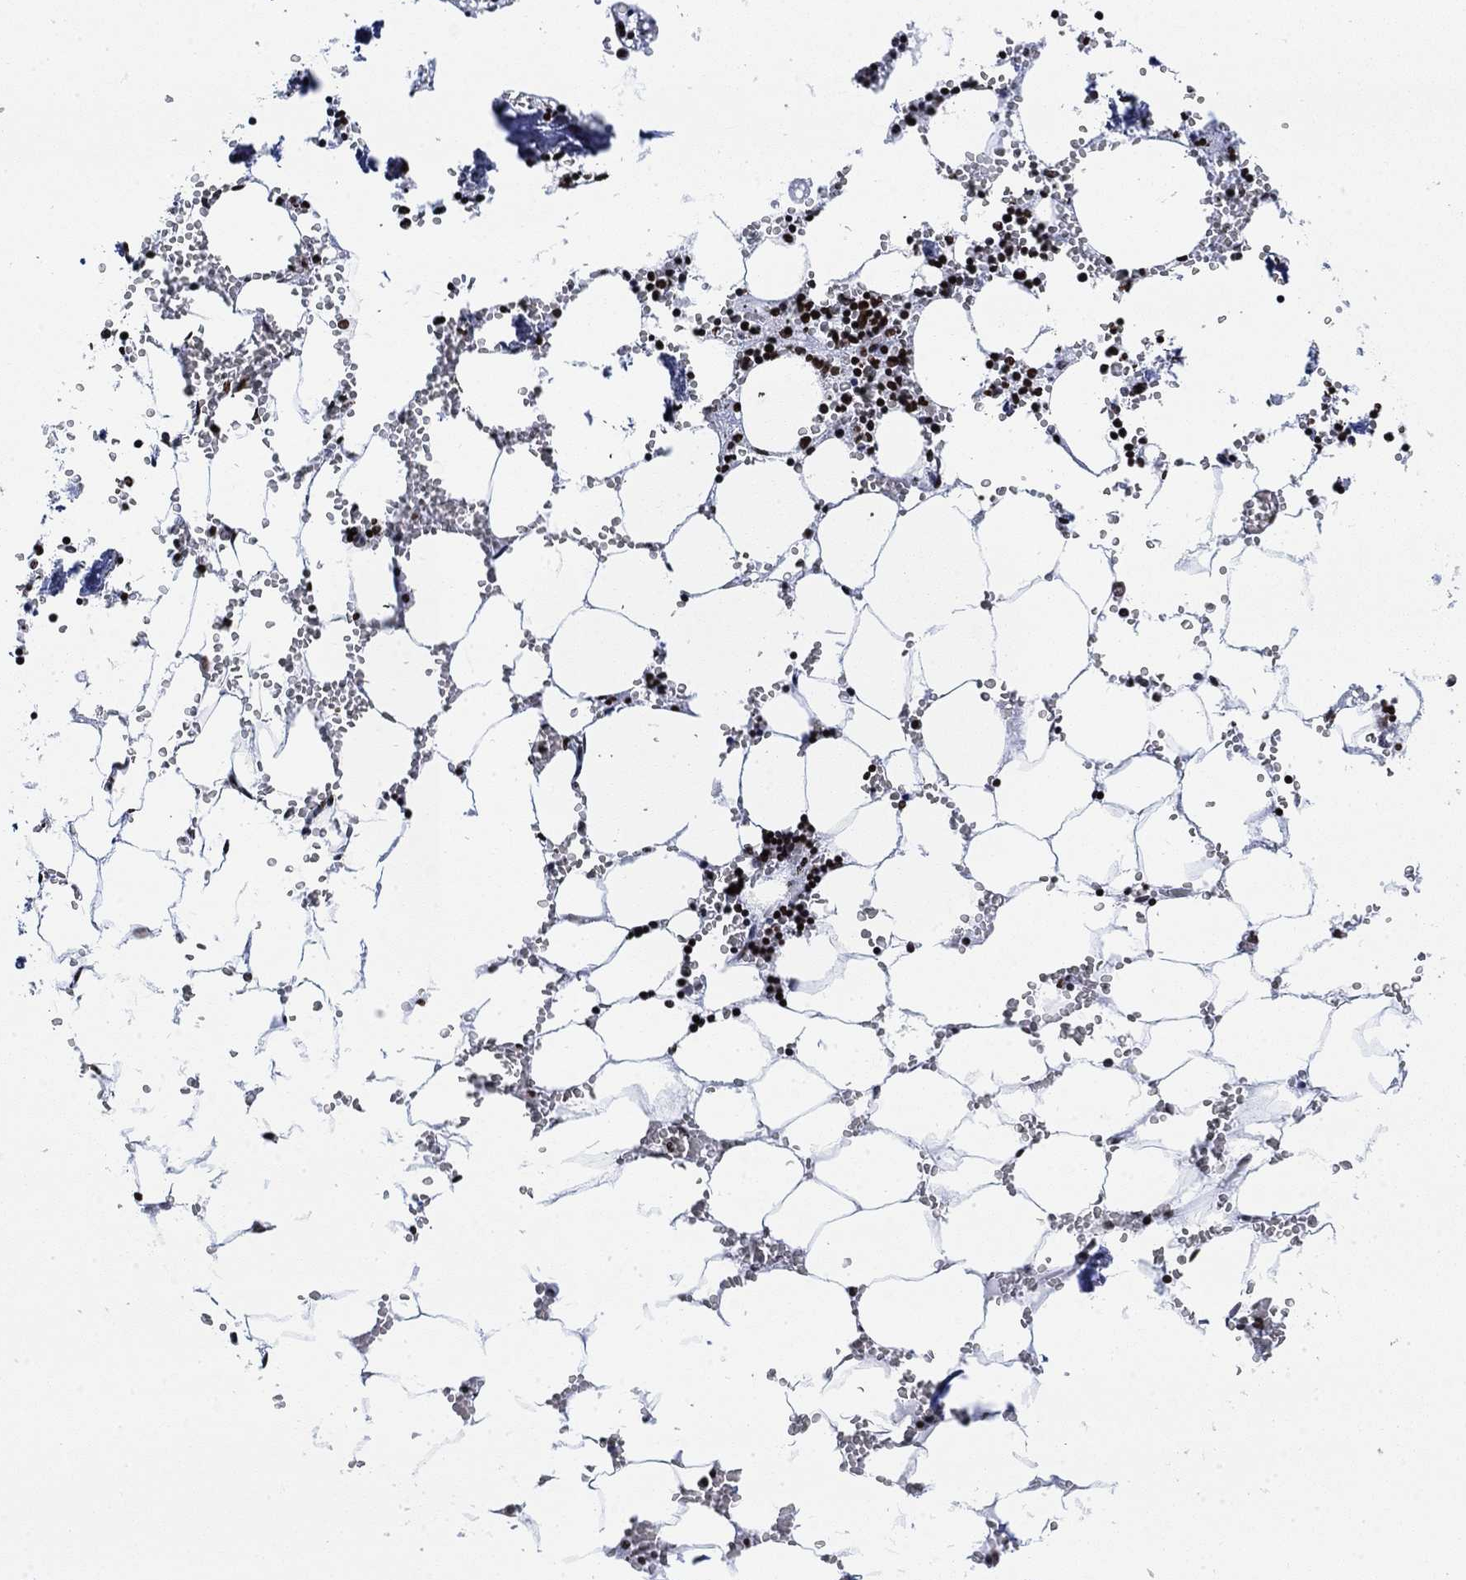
{"staining": {"intensity": "strong", "quantity": ">75%", "location": "nuclear"}, "tissue": "bone marrow", "cell_type": "Hematopoietic cells", "image_type": "normal", "snomed": [{"axis": "morphology", "description": "Normal tissue, NOS"}, {"axis": "topography", "description": "Bone marrow"}], "caption": "Immunohistochemistry of unremarkable human bone marrow reveals high levels of strong nuclear staining in about >75% of hematopoietic cells. Nuclei are stained in blue.", "gene": "H1", "patient": {"sex": "female", "age": 64}}